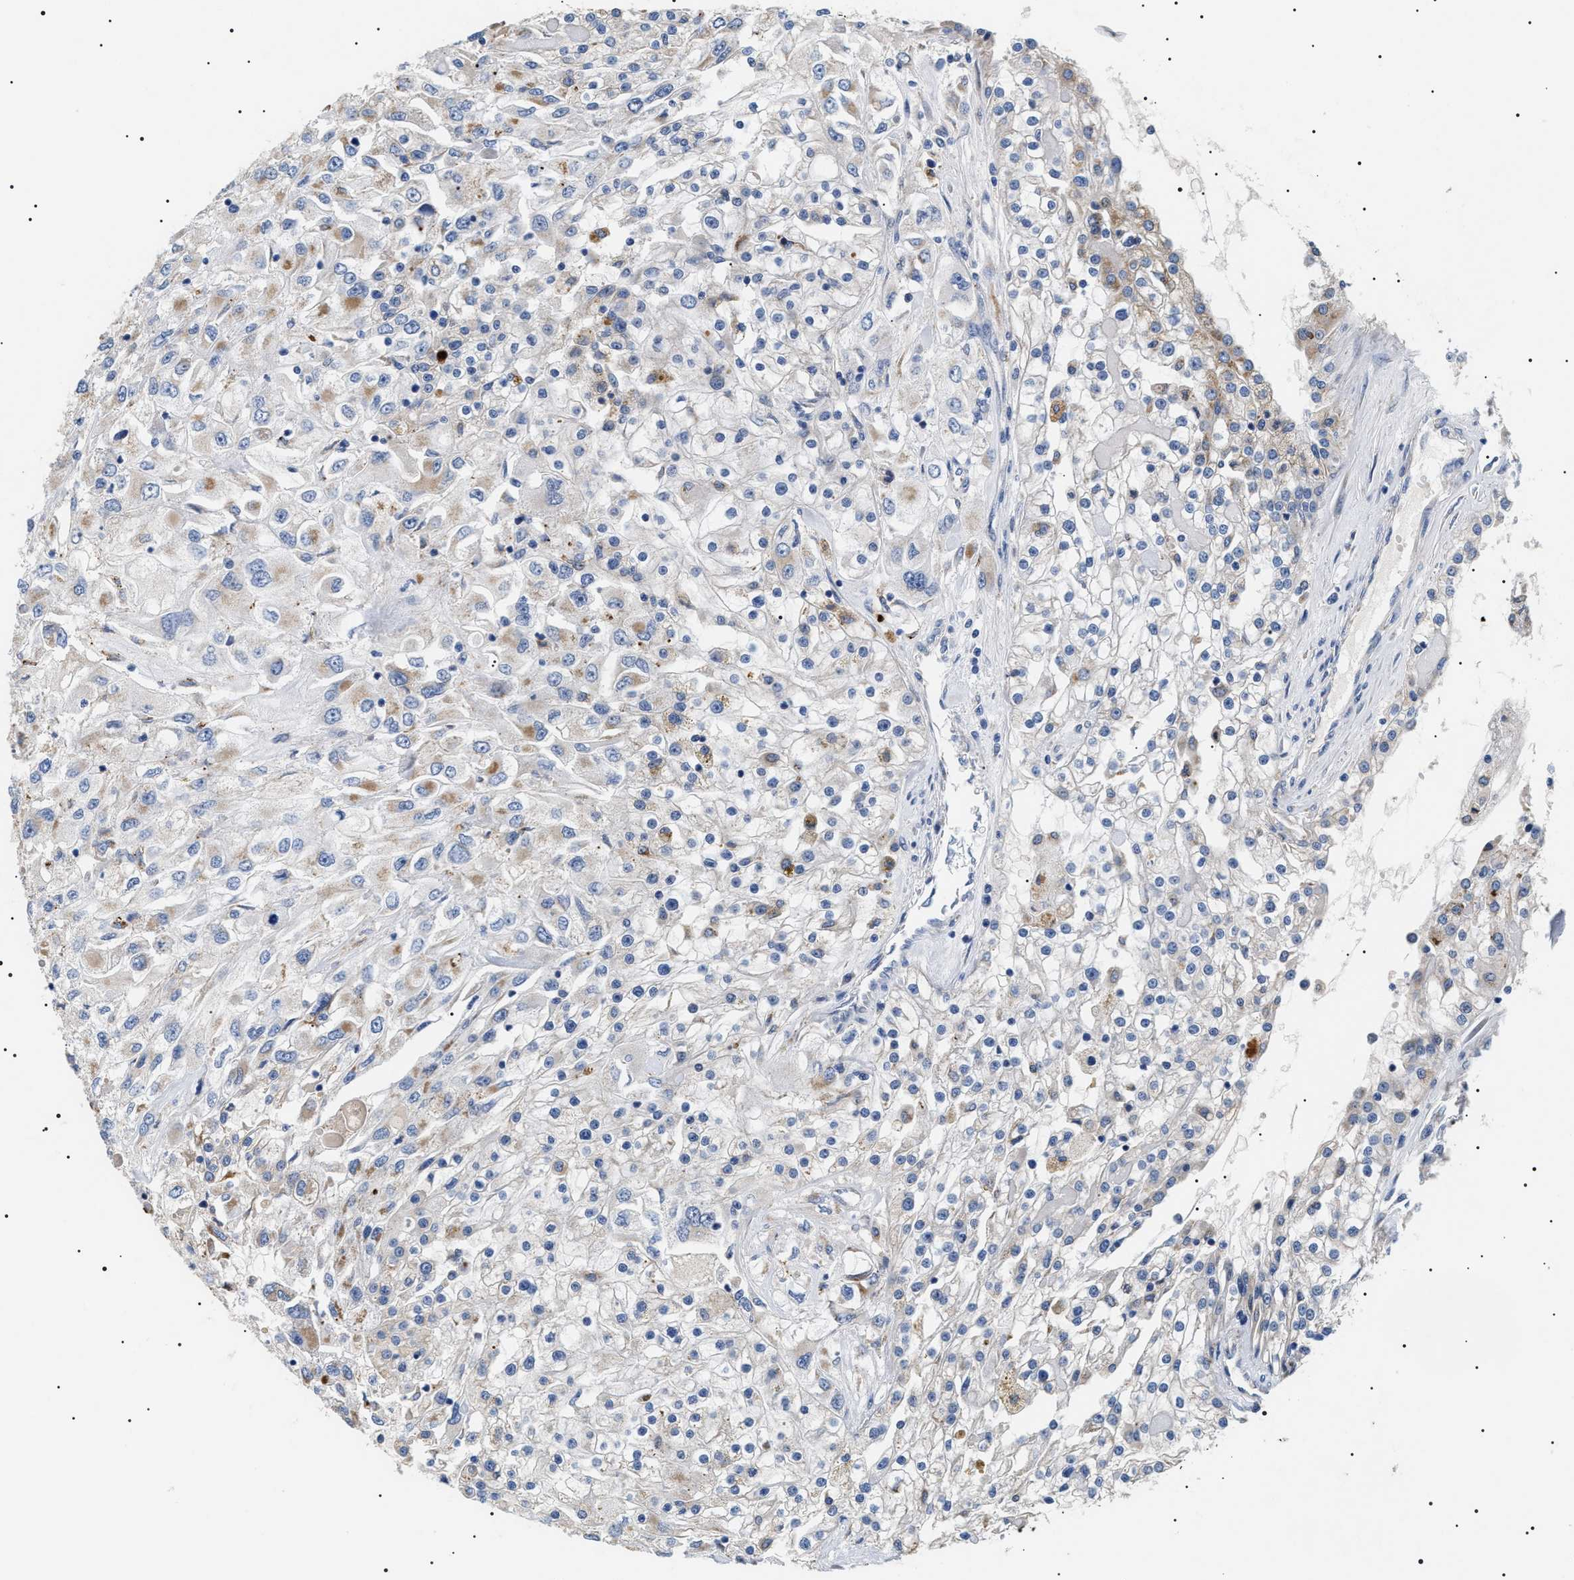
{"staining": {"intensity": "moderate", "quantity": "<25%", "location": "cytoplasmic/membranous"}, "tissue": "renal cancer", "cell_type": "Tumor cells", "image_type": "cancer", "snomed": [{"axis": "morphology", "description": "Adenocarcinoma, NOS"}, {"axis": "topography", "description": "Kidney"}], "caption": "Immunohistochemical staining of human adenocarcinoma (renal) shows moderate cytoplasmic/membranous protein positivity in about <25% of tumor cells.", "gene": "TMEM222", "patient": {"sex": "female", "age": 52}}